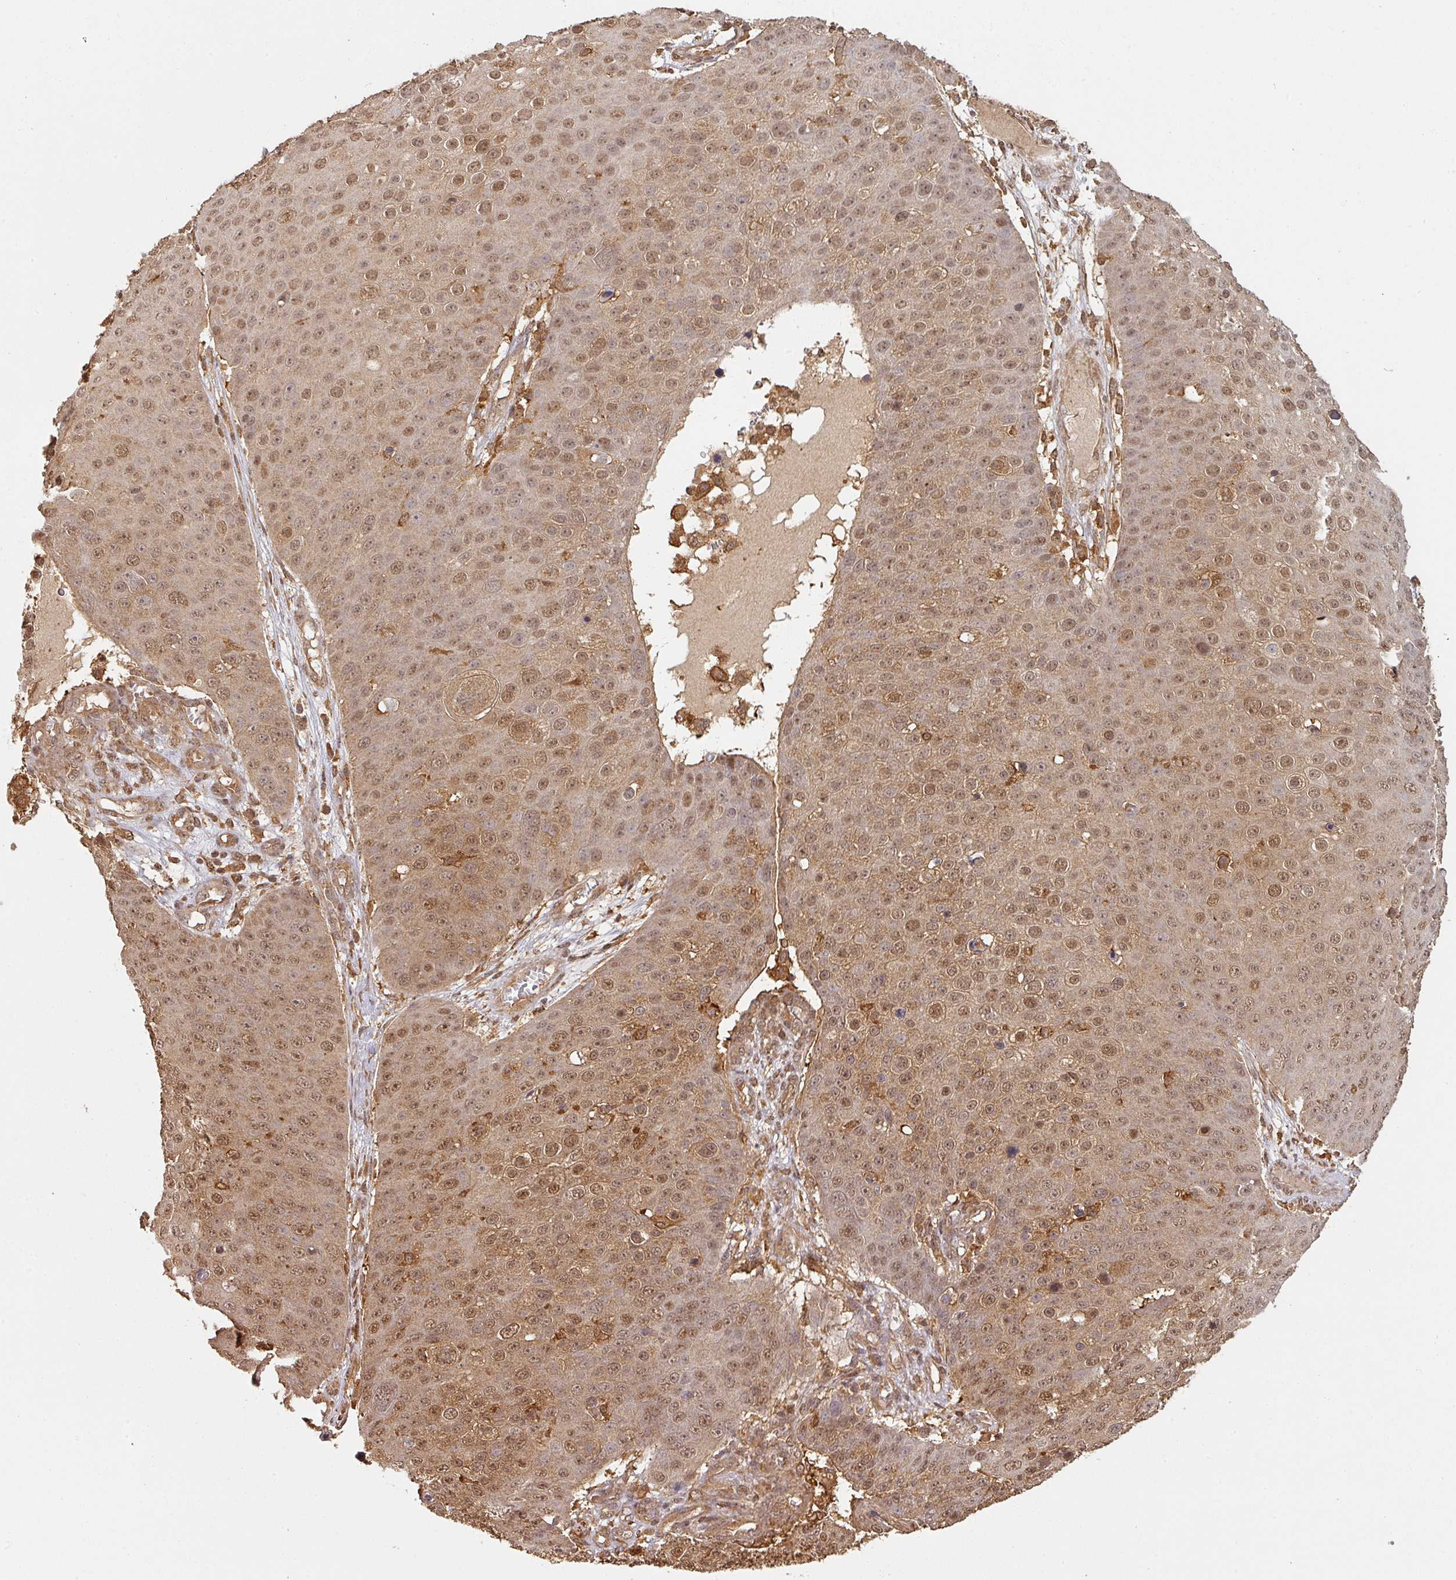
{"staining": {"intensity": "moderate", "quantity": ">75%", "location": "cytoplasmic/membranous,nuclear"}, "tissue": "skin cancer", "cell_type": "Tumor cells", "image_type": "cancer", "snomed": [{"axis": "morphology", "description": "Squamous cell carcinoma, NOS"}, {"axis": "topography", "description": "Skin"}], "caption": "Protein analysis of skin squamous cell carcinoma tissue shows moderate cytoplasmic/membranous and nuclear expression in about >75% of tumor cells.", "gene": "ZNF322", "patient": {"sex": "male", "age": 71}}